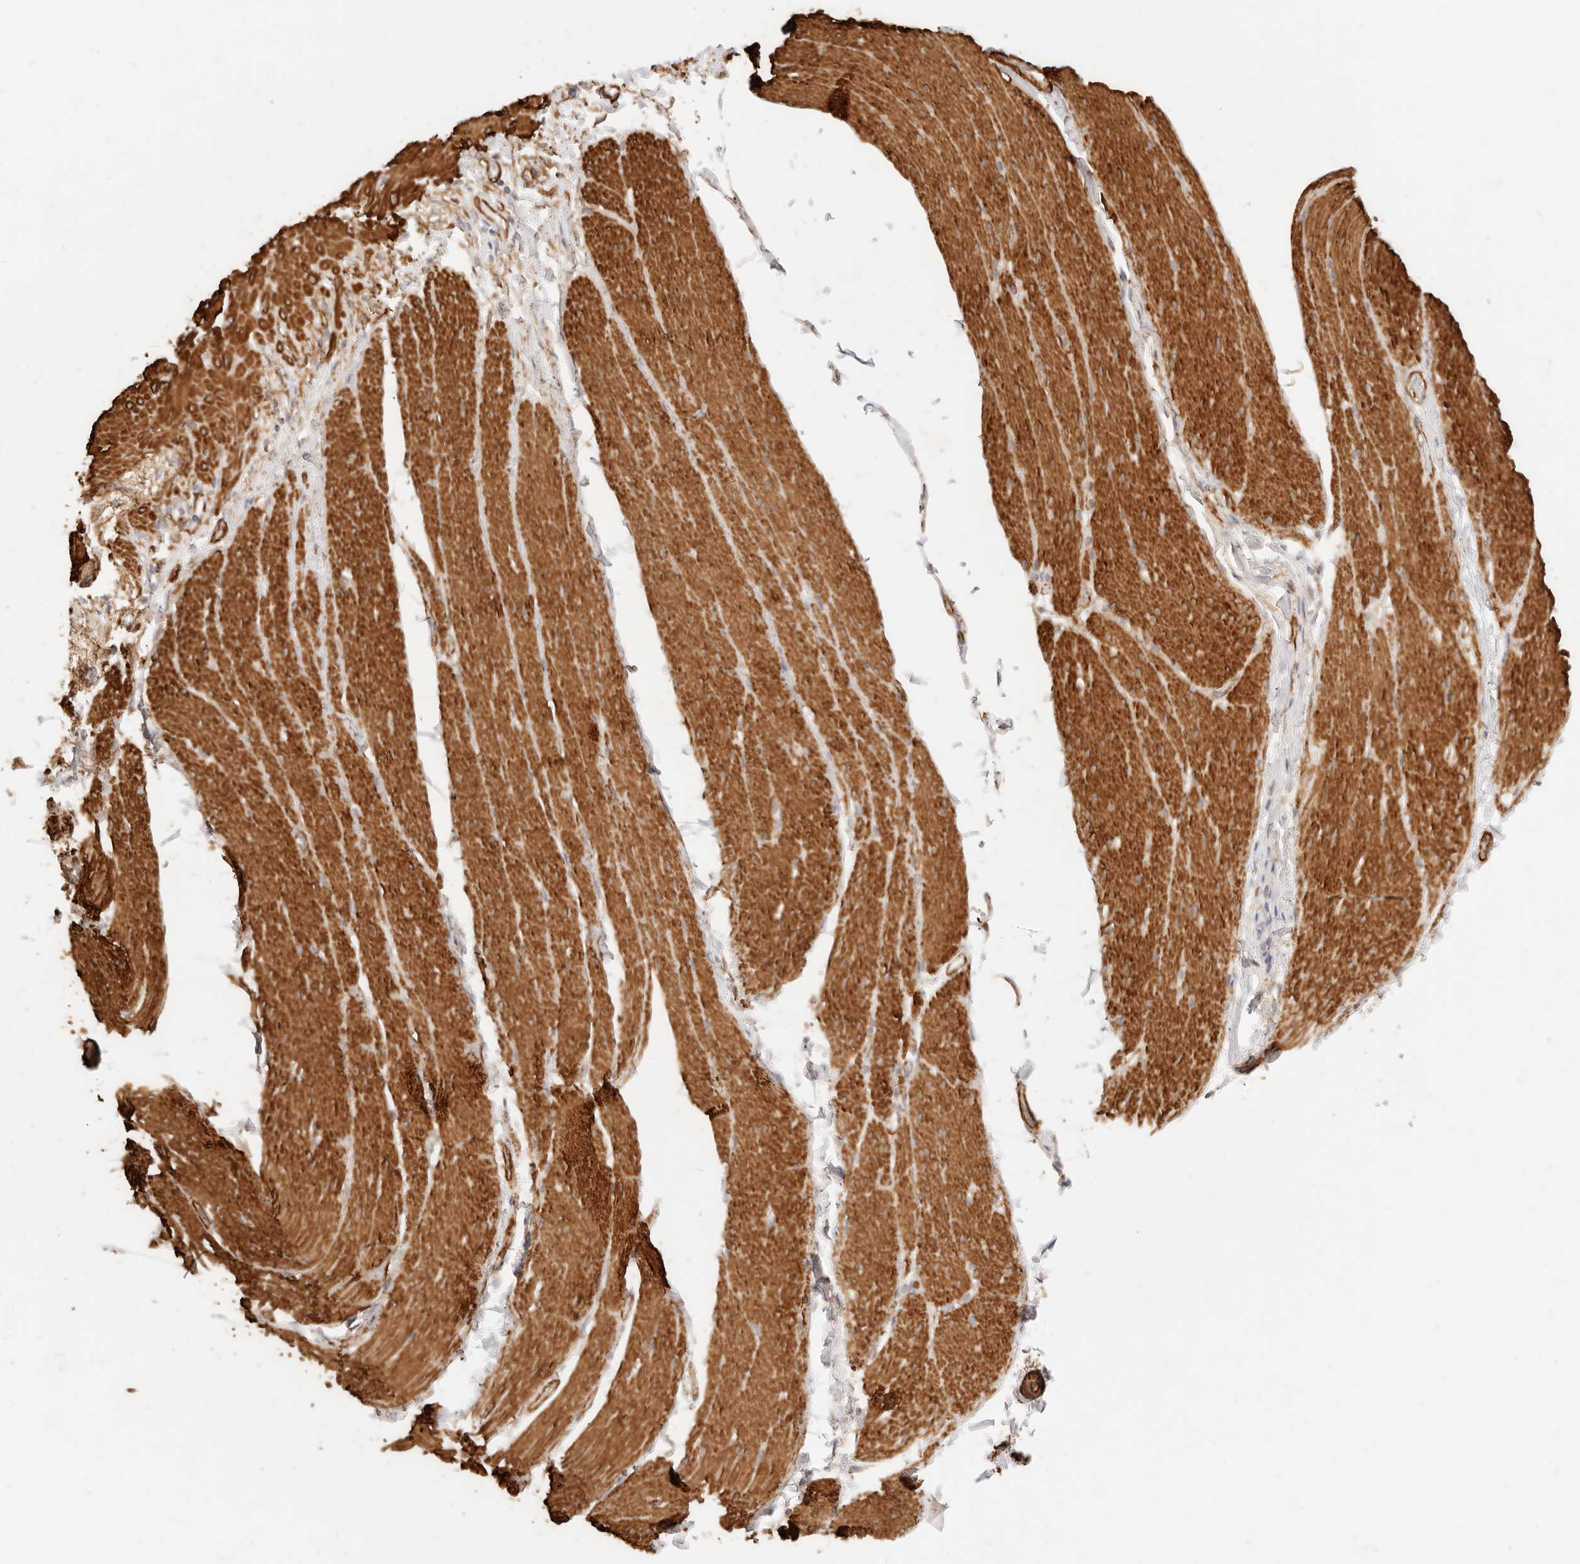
{"staining": {"intensity": "strong", "quantity": ">75%", "location": "cytoplasmic/membranous"}, "tissue": "smooth muscle", "cell_type": "Smooth muscle cells", "image_type": "normal", "snomed": [{"axis": "morphology", "description": "Normal tissue, NOS"}, {"axis": "topography", "description": "Smooth muscle"}, {"axis": "topography", "description": "Small intestine"}], "caption": "High-magnification brightfield microscopy of unremarkable smooth muscle stained with DAB (3,3'-diaminobenzidine) (brown) and counterstained with hematoxylin (blue). smooth muscle cells exhibit strong cytoplasmic/membranous expression is present in about>75% of cells. The staining was performed using DAB (3,3'-diaminobenzidine), with brown indicating positive protein expression. Nuclei are stained blue with hematoxylin.", "gene": "TMTC2", "patient": {"sex": "female", "age": 84}}